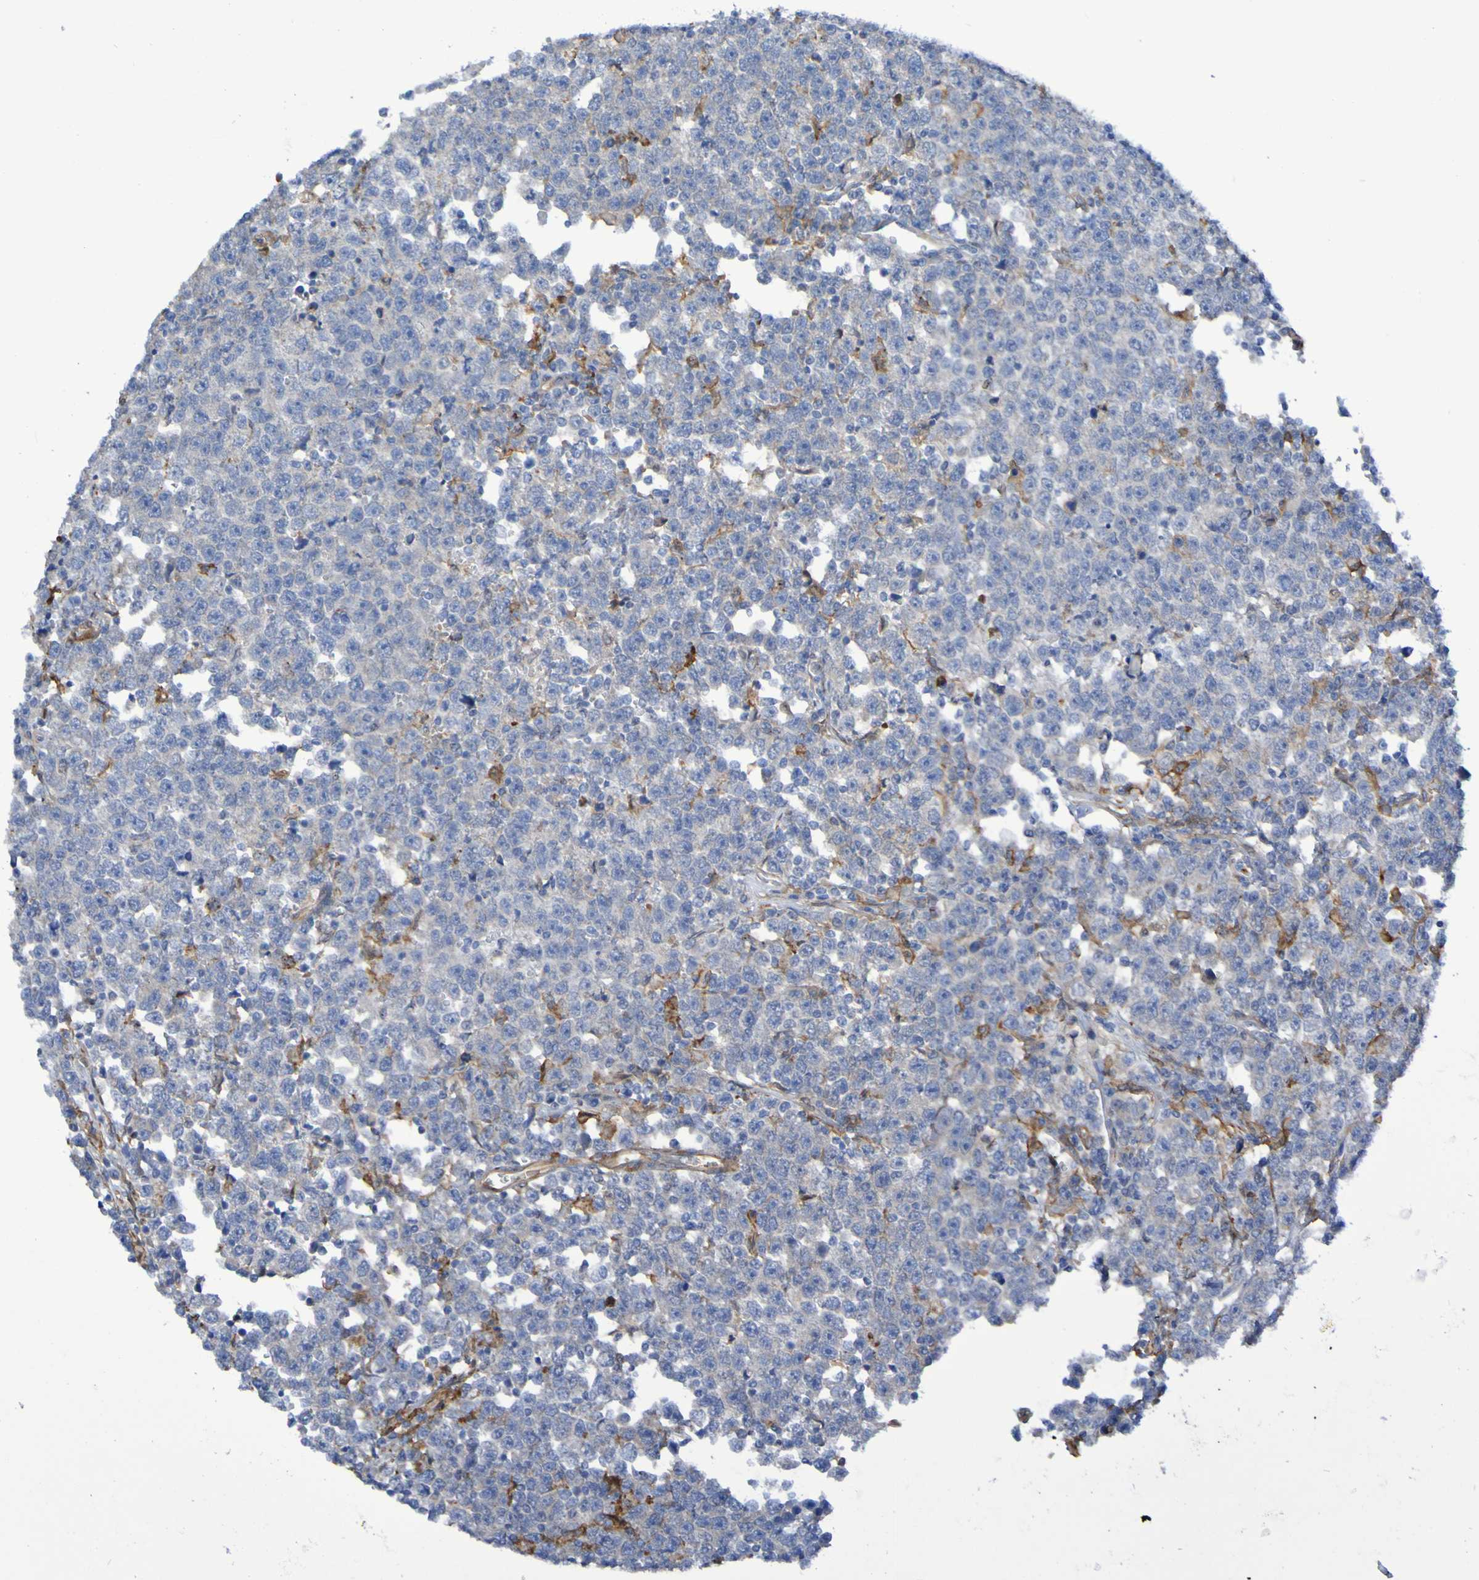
{"staining": {"intensity": "moderate", "quantity": "<25%", "location": "cytoplasmic/membranous"}, "tissue": "testis cancer", "cell_type": "Tumor cells", "image_type": "cancer", "snomed": [{"axis": "morphology", "description": "Seminoma, NOS"}, {"axis": "topography", "description": "Testis"}], "caption": "Tumor cells display low levels of moderate cytoplasmic/membranous positivity in approximately <25% of cells in human seminoma (testis).", "gene": "SCRG1", "patient": {"sex": "male", "age": 43}}